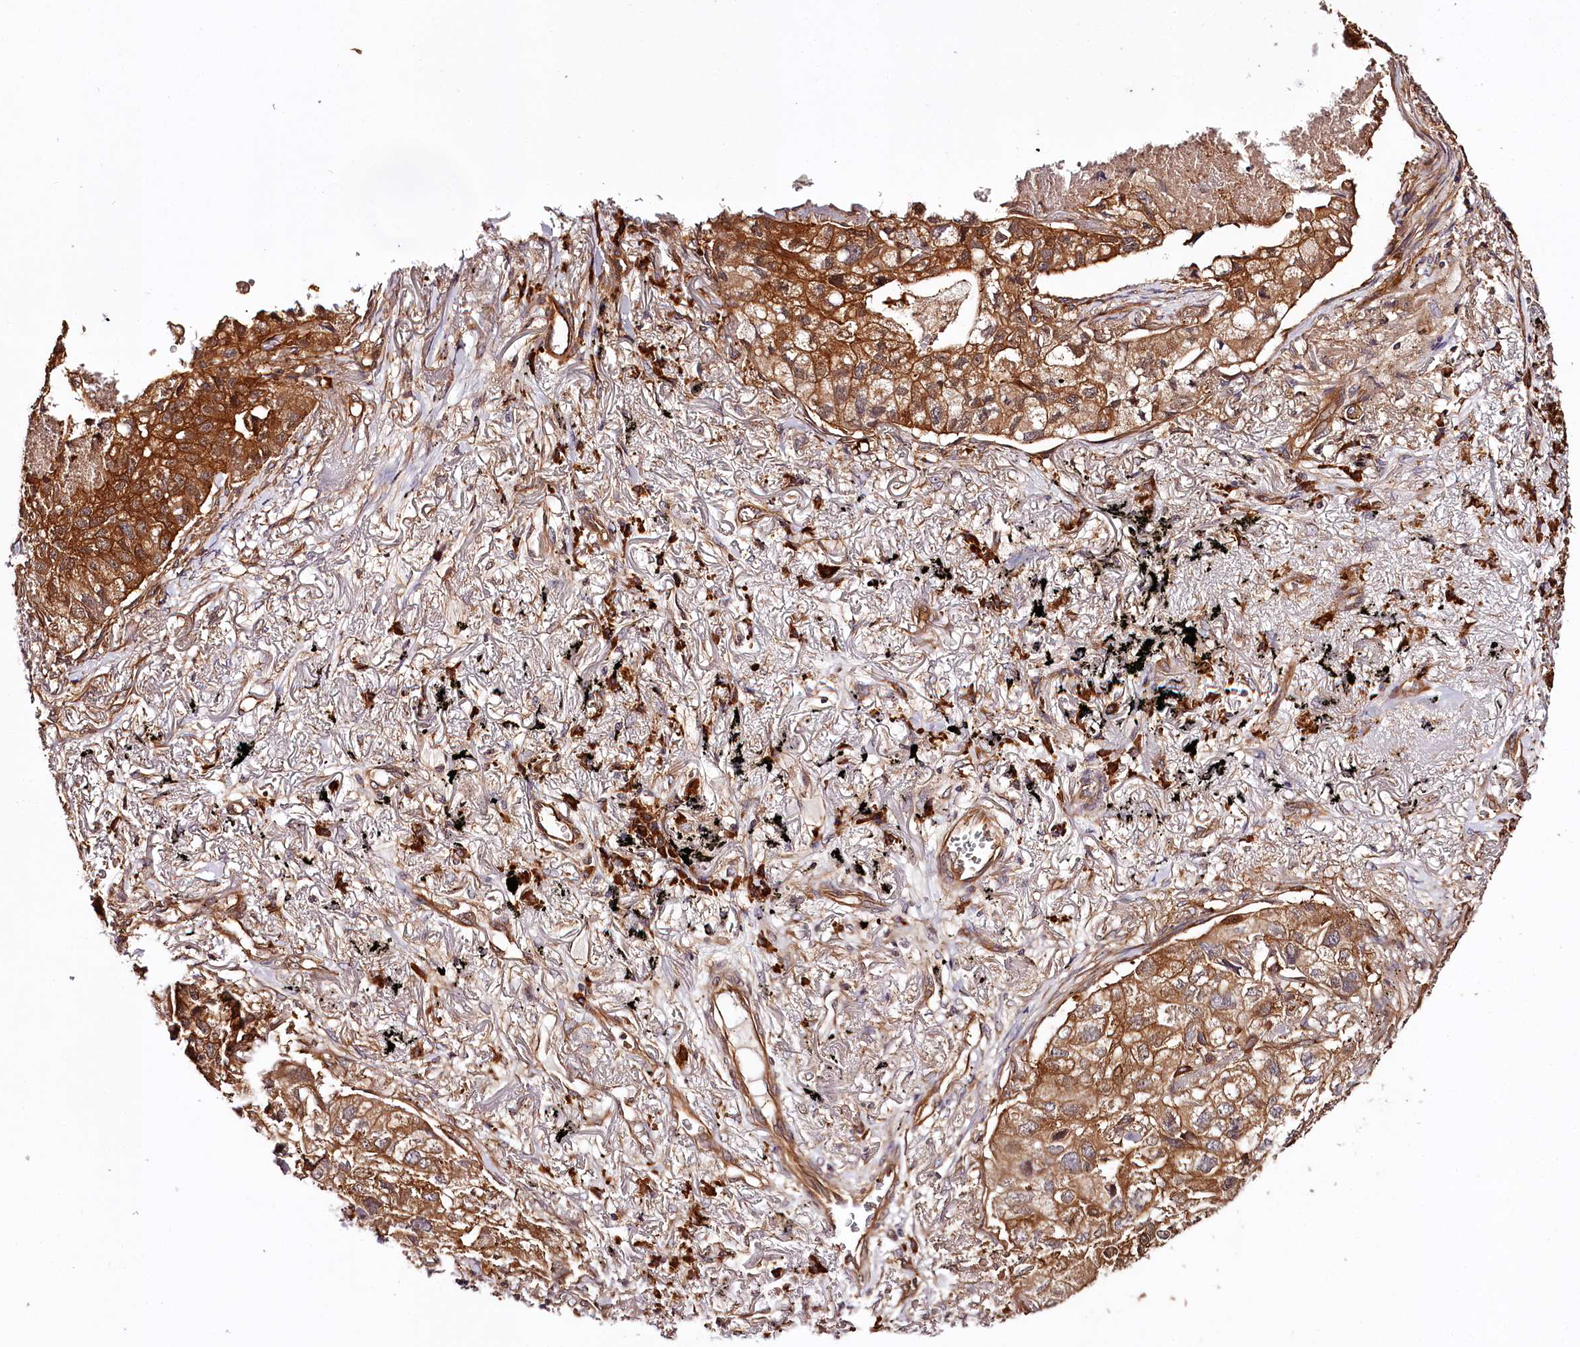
{"staining": {"intensity": "strong", "quantity": ">75%", "location": "cytoplasmic/membranous"}, "tissue": "lung cancer", "cell_type": "Tumor cells", "image_type": "cancer", "snomed": [{"axis": "morphology", "description": "Adenocarcinoma, NOS"}, {"axis": "topography", "description": "Lung"}], "caption": "Immunohistochemical staining of human adenocarcinoma (lung) displays strong cytoplasmic/membranous protein expression in about >75% of tumor cells.", "gene": "TARS1", "patient": {"sex": "male", "age": 65}}